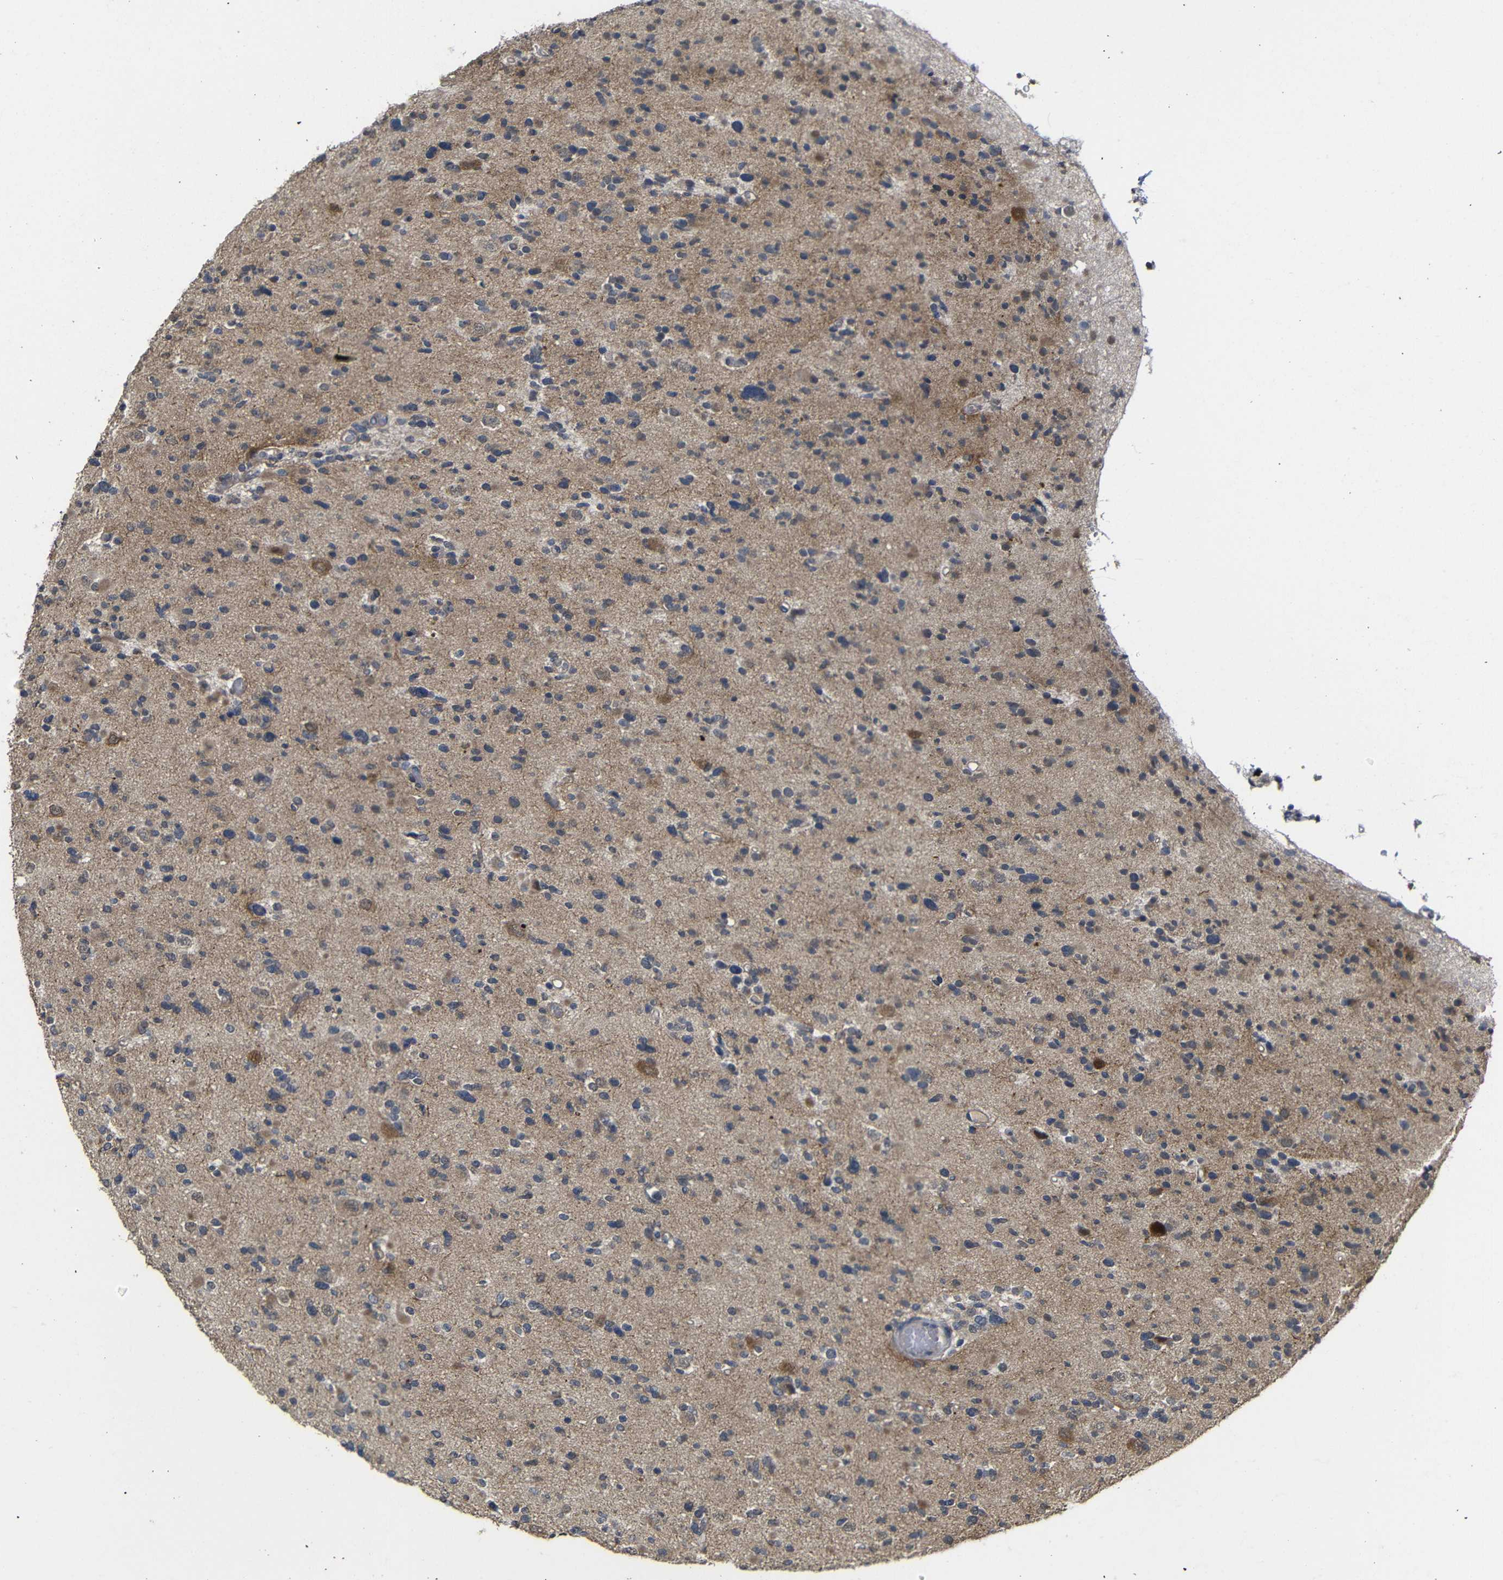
{"staining": {"intensity": "negative", "quantity": "none", "location": "none"}, "tissue": "glioma", "cell_type": "Tumor cells", "image_type": "cancer", "snomed": [{"axis": "morphology", "description": "Glioma, malignant, Low grade"}, {"axis": "topography", "description": "Brain"}], "caption": "Glioma was stained to show a protein in brown. There is no significant staining in tumor cells.", "gene": "ATG12", "patient": {"sex": "female", "age": 22}}